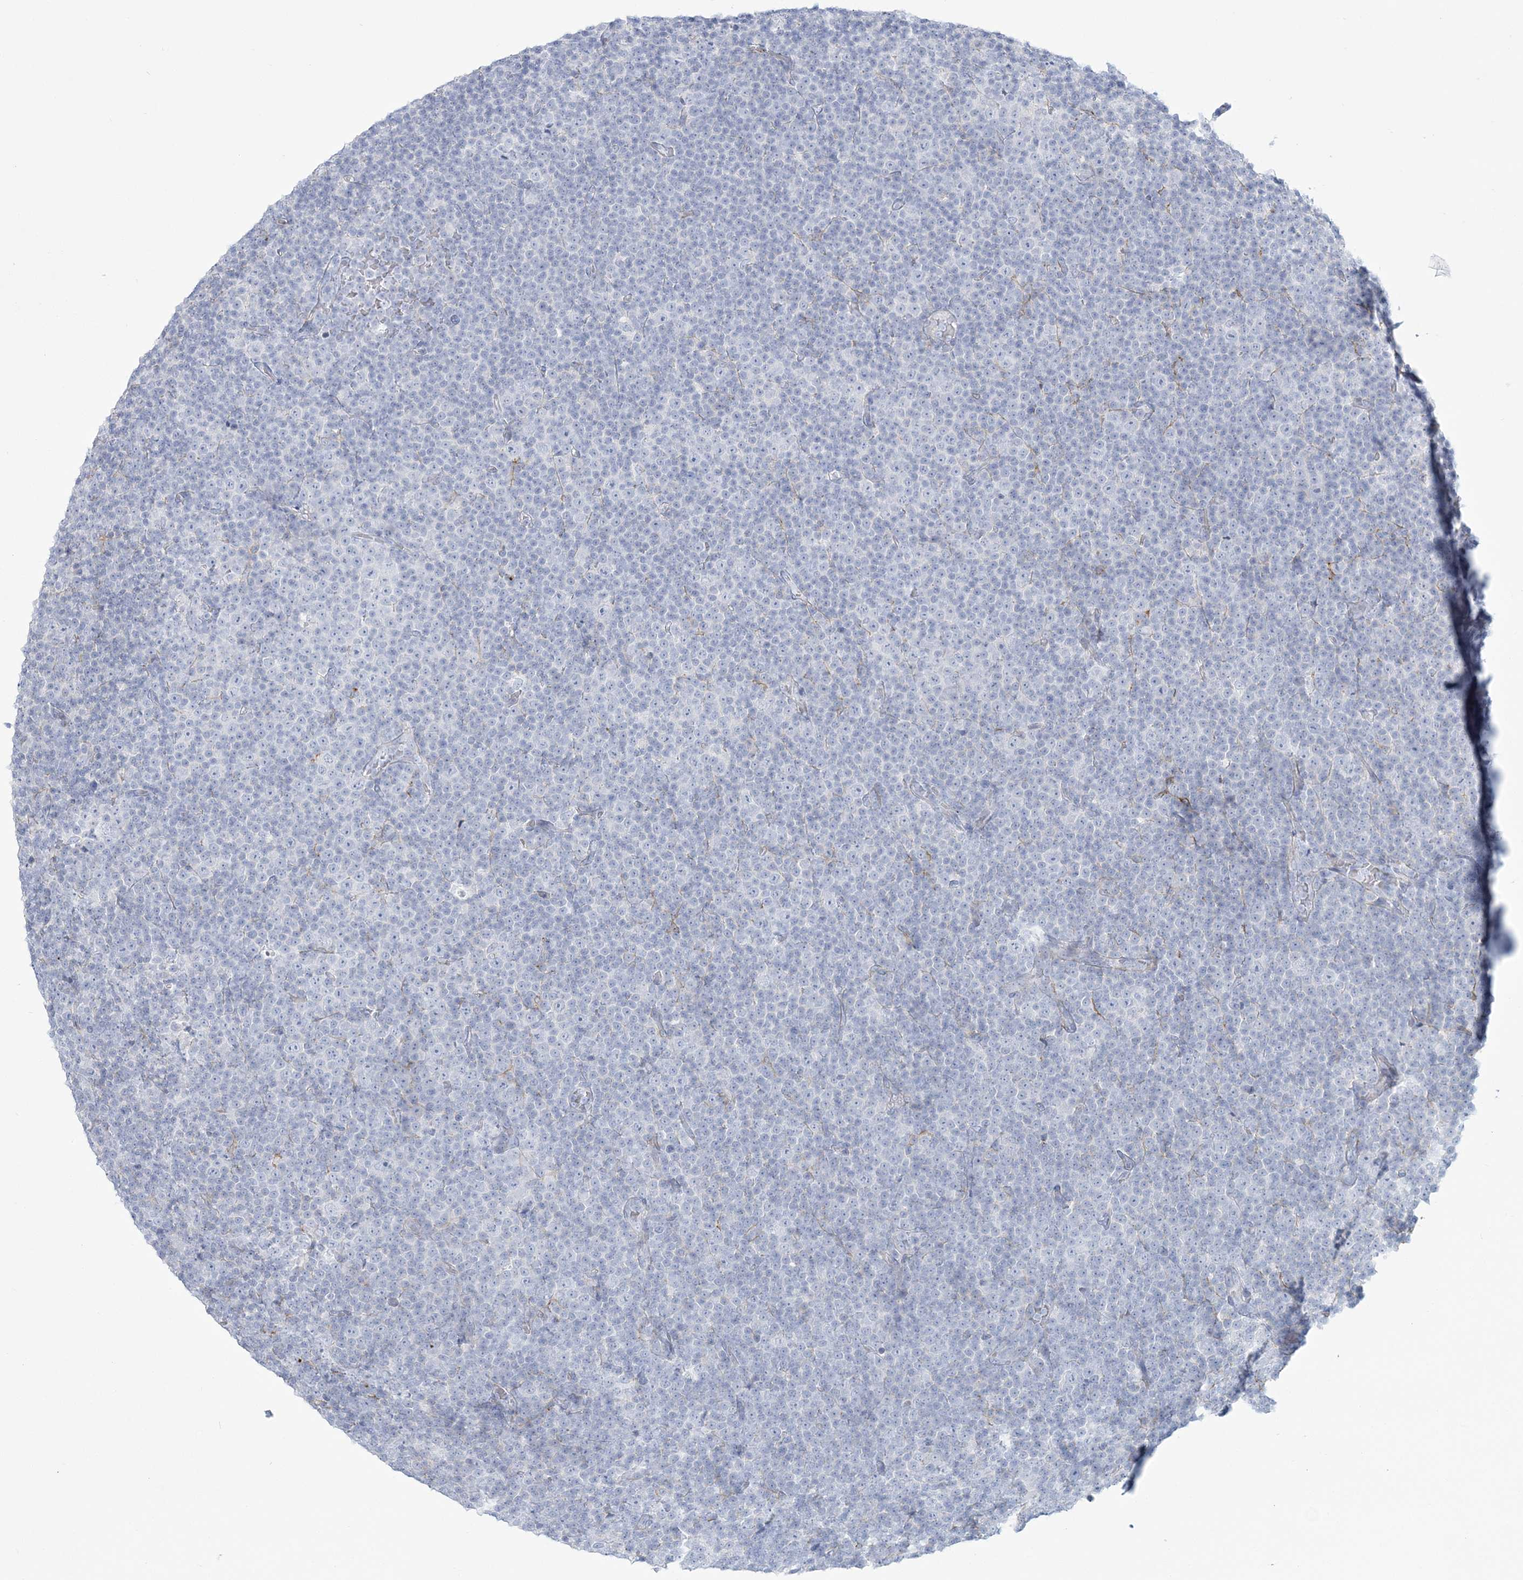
{"staining": {"intensity": "negative", "quantity": "none", "location": "none"}, "tissue": "lymphoma", "cell_type": "Tumor cells", "image_type": "cancer", "snomed": [{"axis": "morphology", "description": "Malignant lymphoma, non-Hodgkin's type, Low grade"}, {"axis": "topography", "description": "Lymph node"}], "caption": "This is an immunohistochemistry (IHC) micrograph of lymphoma. There is no expression in tumor cells.", "gene": "ADGB", "patient": {"sex": "female", "age": 67}}